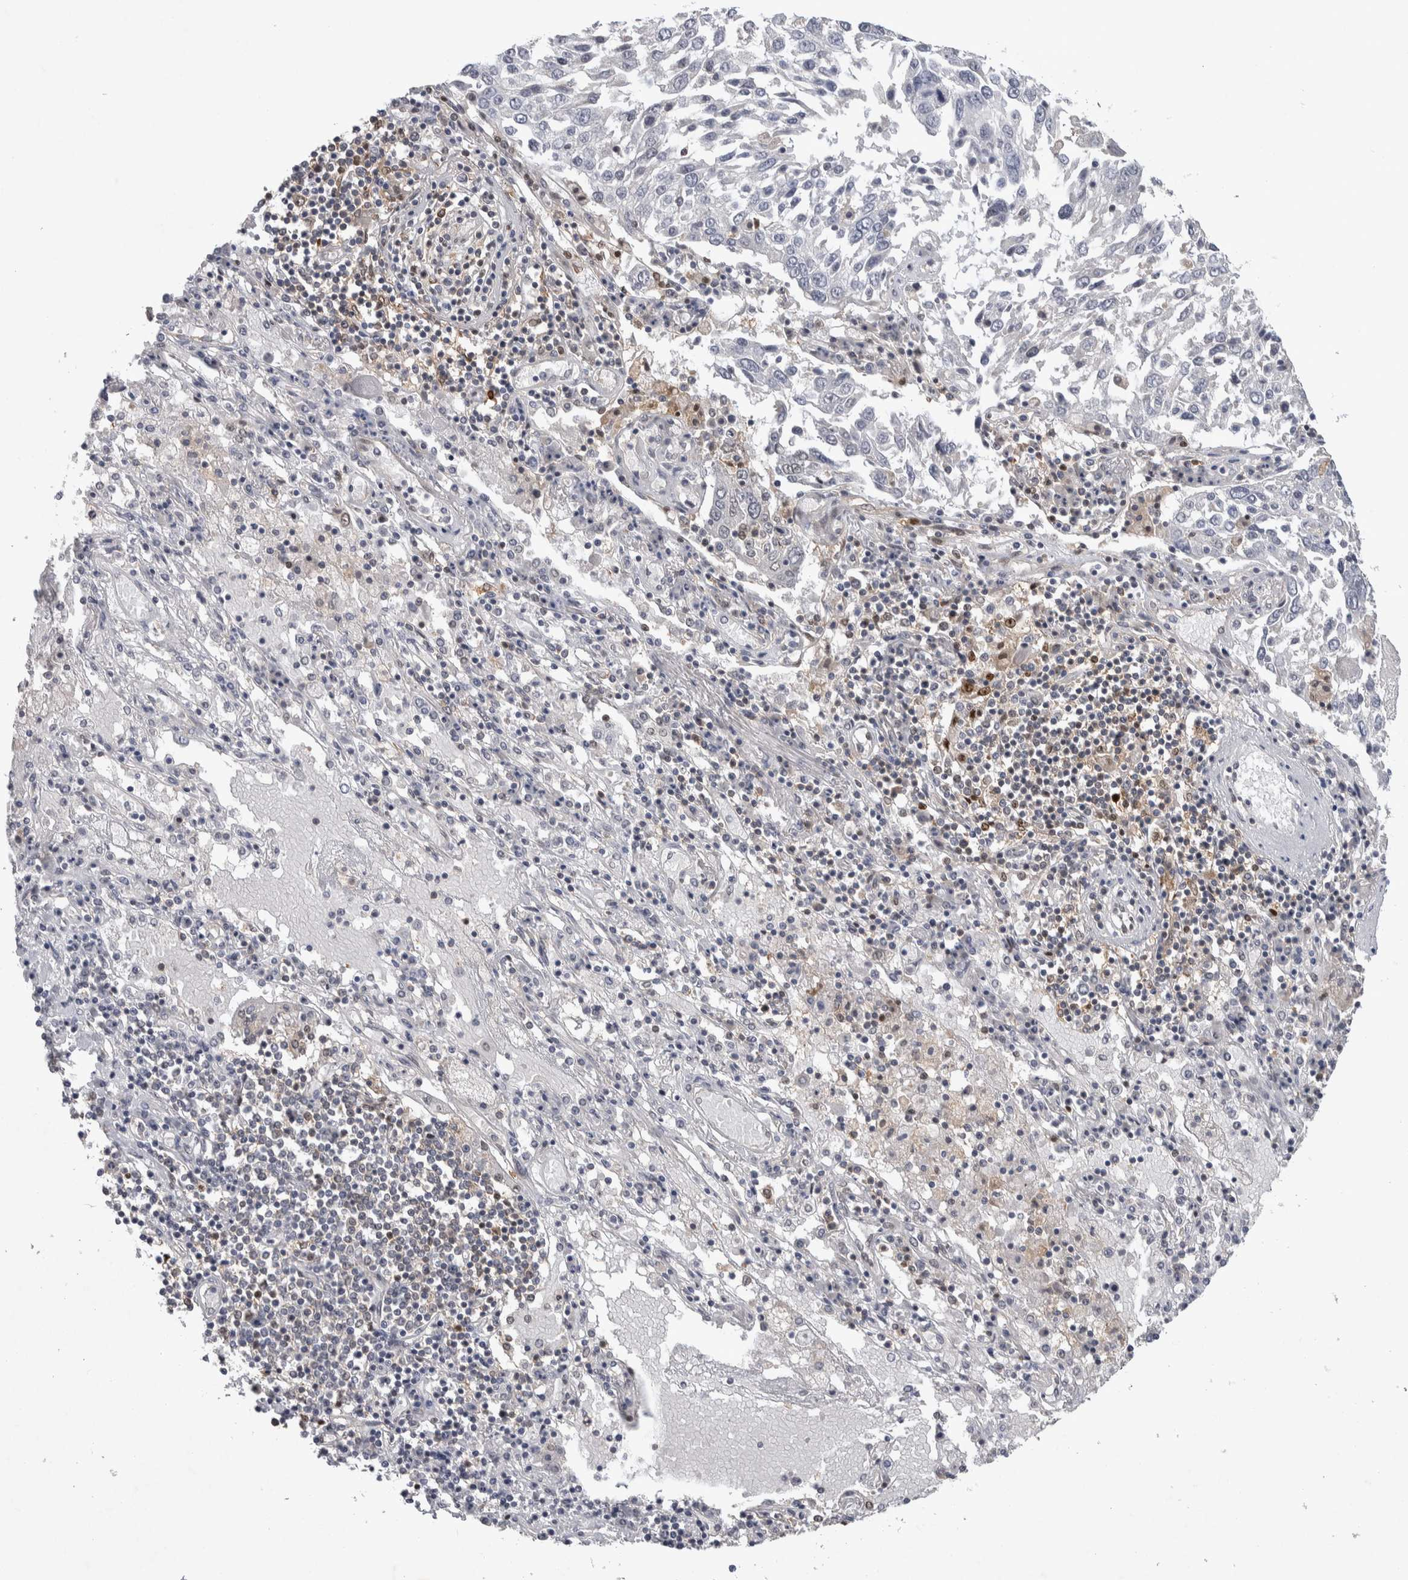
{"staining": {"intensity": "negative", "quantity": "none", "location": "none"}, "tissue": "lung cancer", "cell_type": "Tumor cells", "image_type": "cancer", "snomed": [{"axis": "morphology", "description": "Squamous cell carcinoma, NOS"}, {"axis": "topography", "description": "Lung"}], "caption": "Immunohistochemistry of lung cancer (squamous cell carcinoma) shows no positivity in tumor cells.", "gene": "NFKB2", "patient": {"sex": "male", "age": 65}}